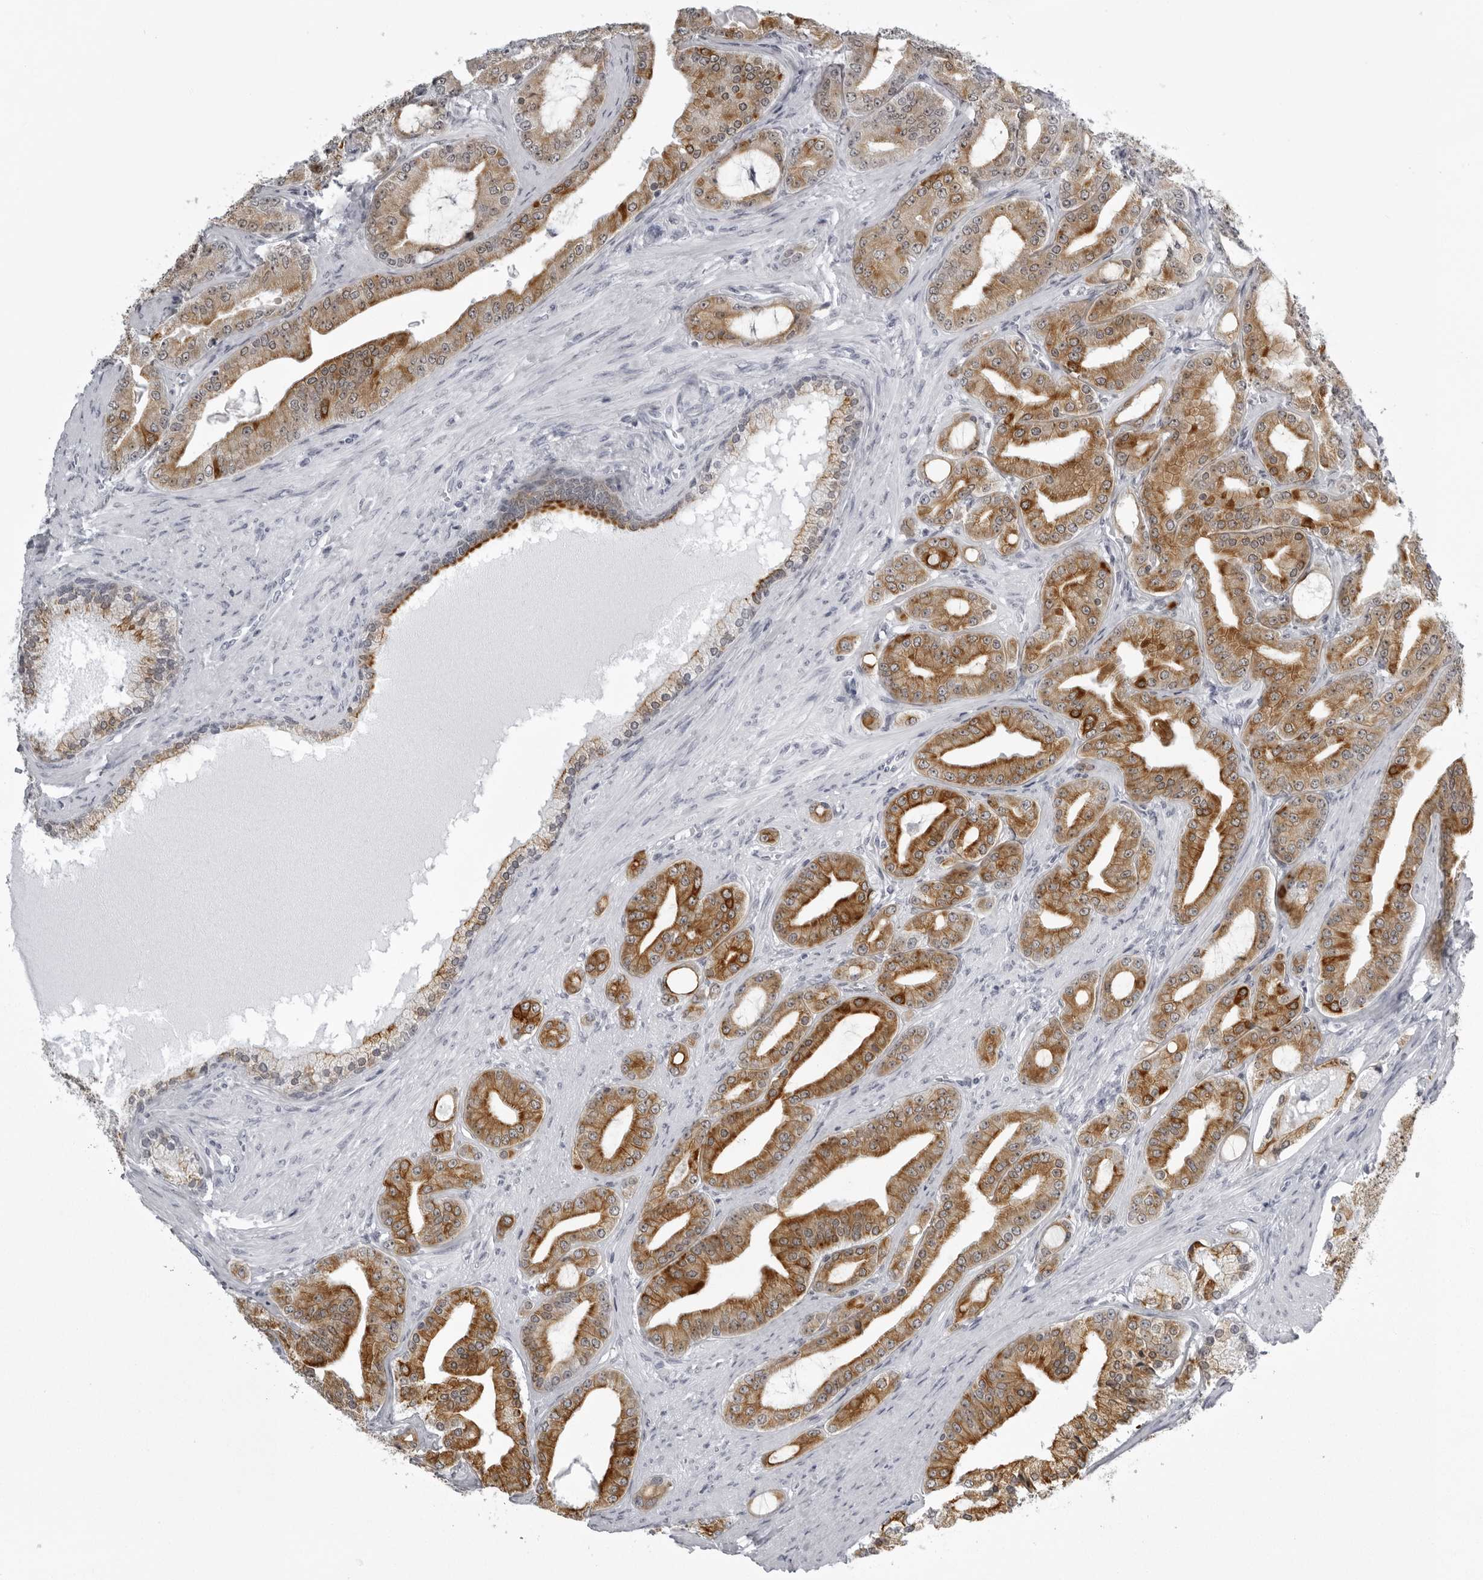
{"staining": {"intensity": "strong", "quantity": ">75%", "location": "cytoplasmic/membranous"}, "tissue": "prostate cancer", "cell_type": "Tumor cells", "image_type": "cancer", "snomed": [{"axis": "morphology", "description": "Adenocarcinoma, High grade"}, {"axis": "topography", "description": "Prostate"}], "caption": "This is a micrograph of immunohistochemistry staining of prostate cancer (high-grade adenocarcinoma), which shows strong expression in the cytoplasmic/membranous of tumor cells.", "gene": "UROD", "patient": {"sex": "male", "age": 60}}